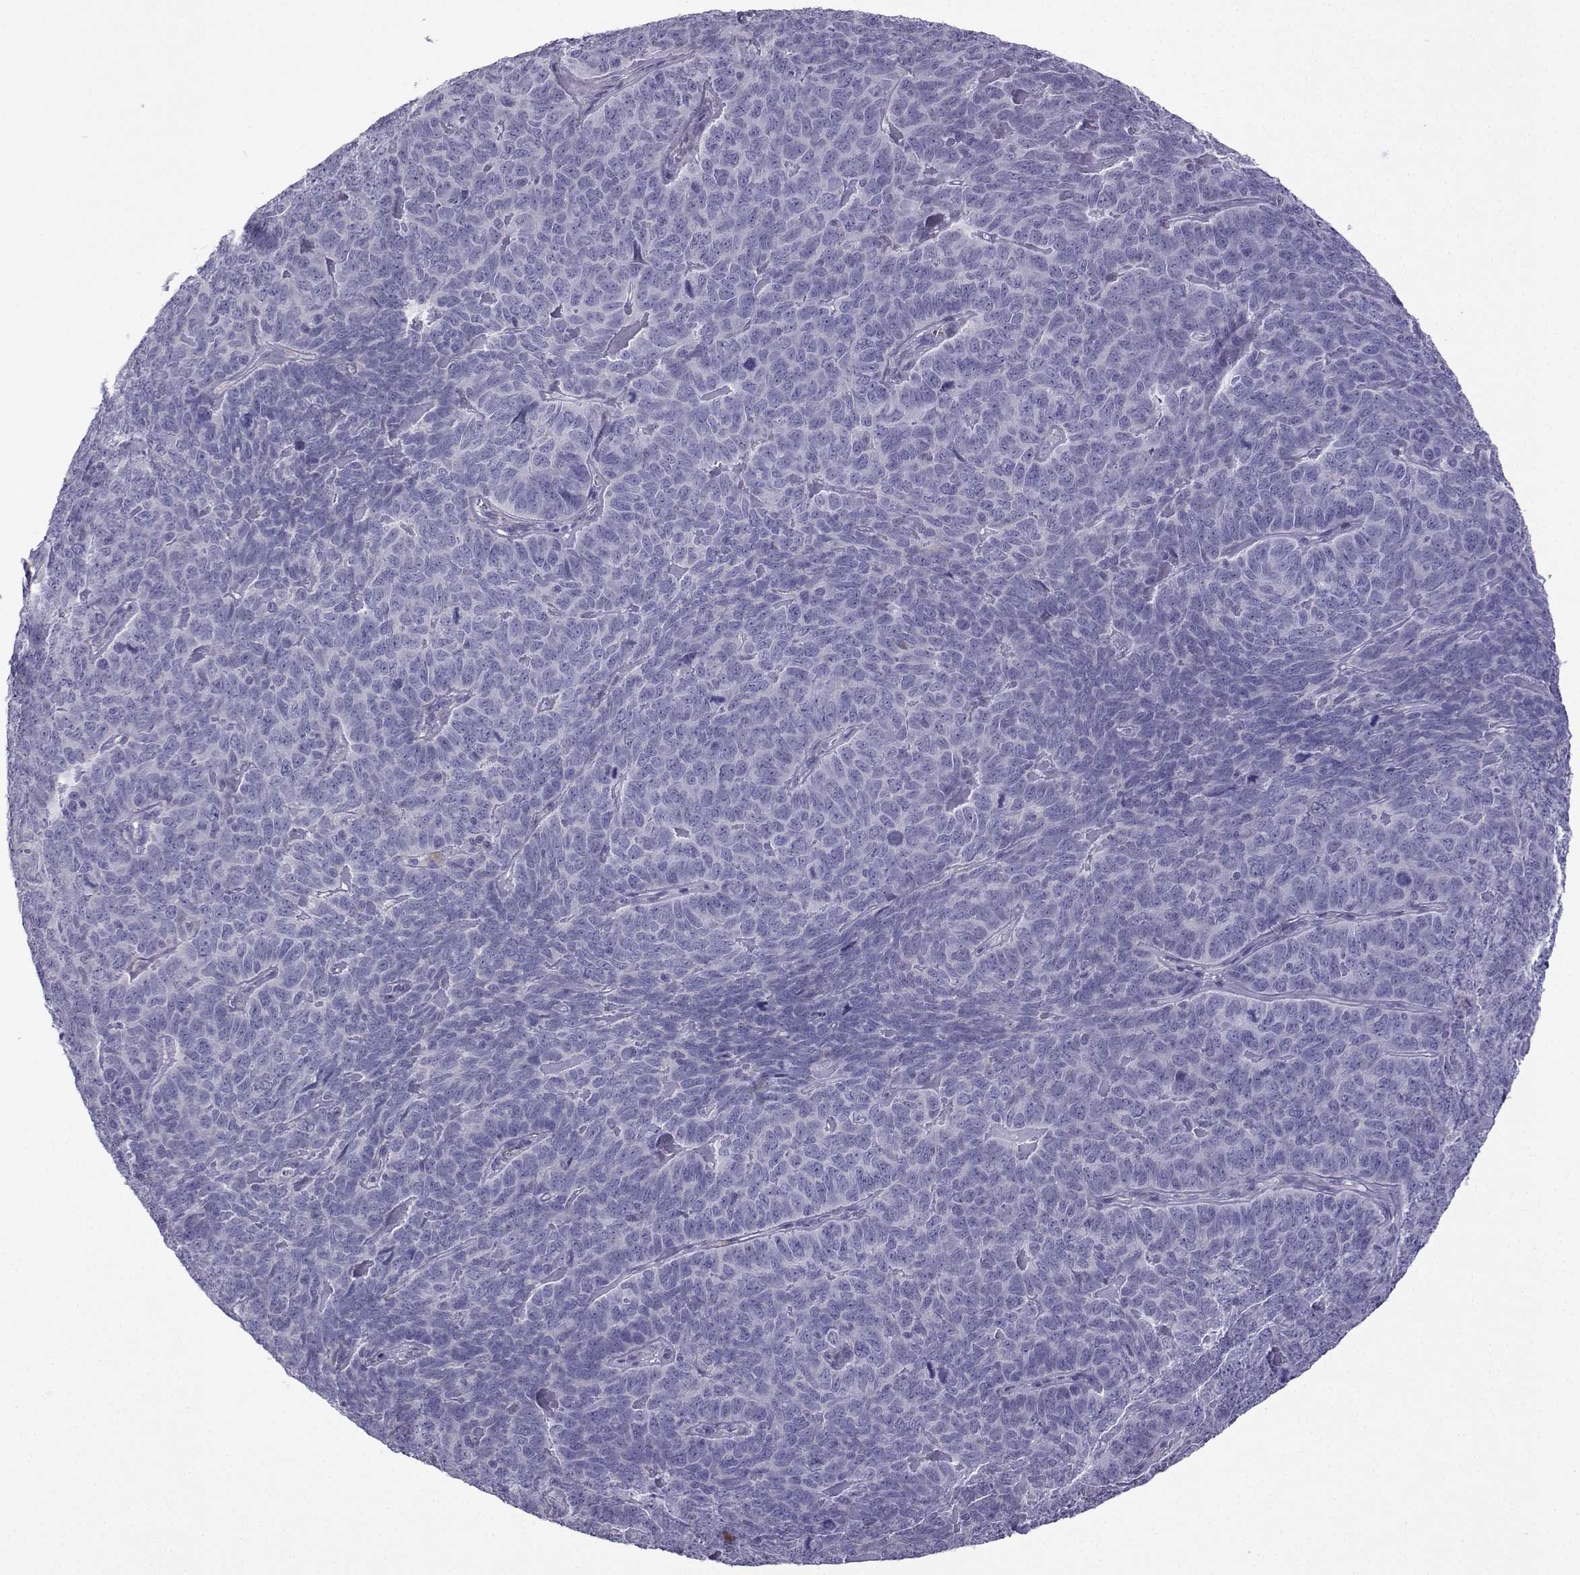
{"staining": {"intensity": "negative", "quantity": "none", "location": "none"}, "tissue": "skin cancer", "cell_type": "Tumor cells", "image_type": "cancer", "snomed": [{"axis": "morphology", "description": "Squamous cell carcinoma, NOS"}, {"axis": "topography", "description": "Skin"}, {"axis": "topography", "description": "Anal"}], "caption": "High power microscopy histopathology image of an immunohistochemistry (IHC) micrograph of skin cancer (squamous cell carcinoma), revealing no significant expression in tumor cells.", "gene": "CFAP70", "patient": {"sex": "female", "age": 51}}